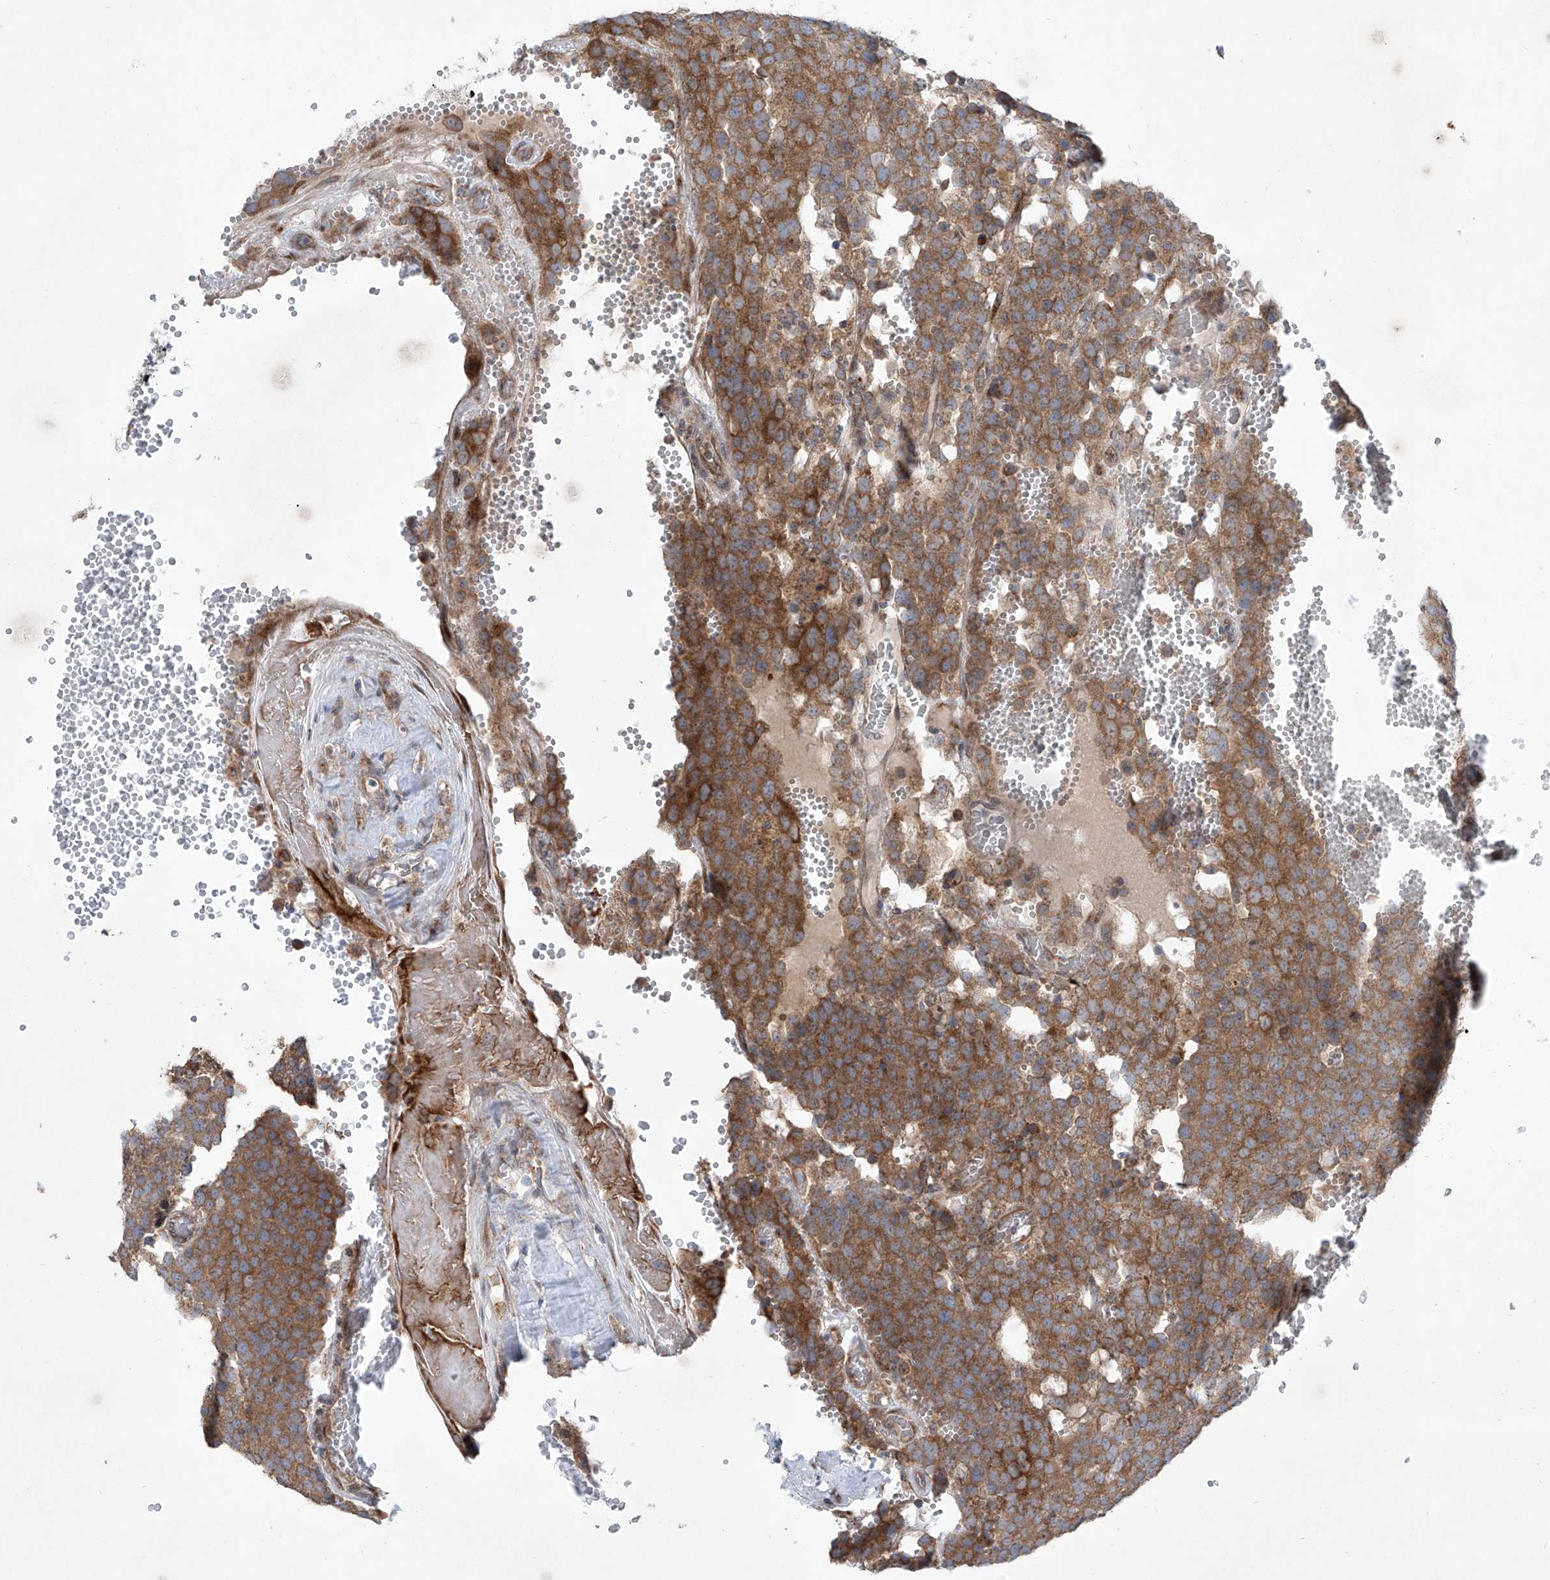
{"staining": {"intensity": "moderate", "quantity": ">75%", "location": "cytoplasmic/membranous"}, "tissue": "testis cancer", "cell_type": "Tumor cells", "image_type": "cancer", "snomed": [{"axis": "morphology", "description": "Seminoma, NOS"}, {"axis": "topography", "description": "Testis"}], "caption": "Tumor cells exhibit medium levels of moderate cytoplasmic/membranous staining in approximately >75% of cells in seminoma (testis).", "gene": "KLC4", "patient": {"sex": "male", "age": 71}}